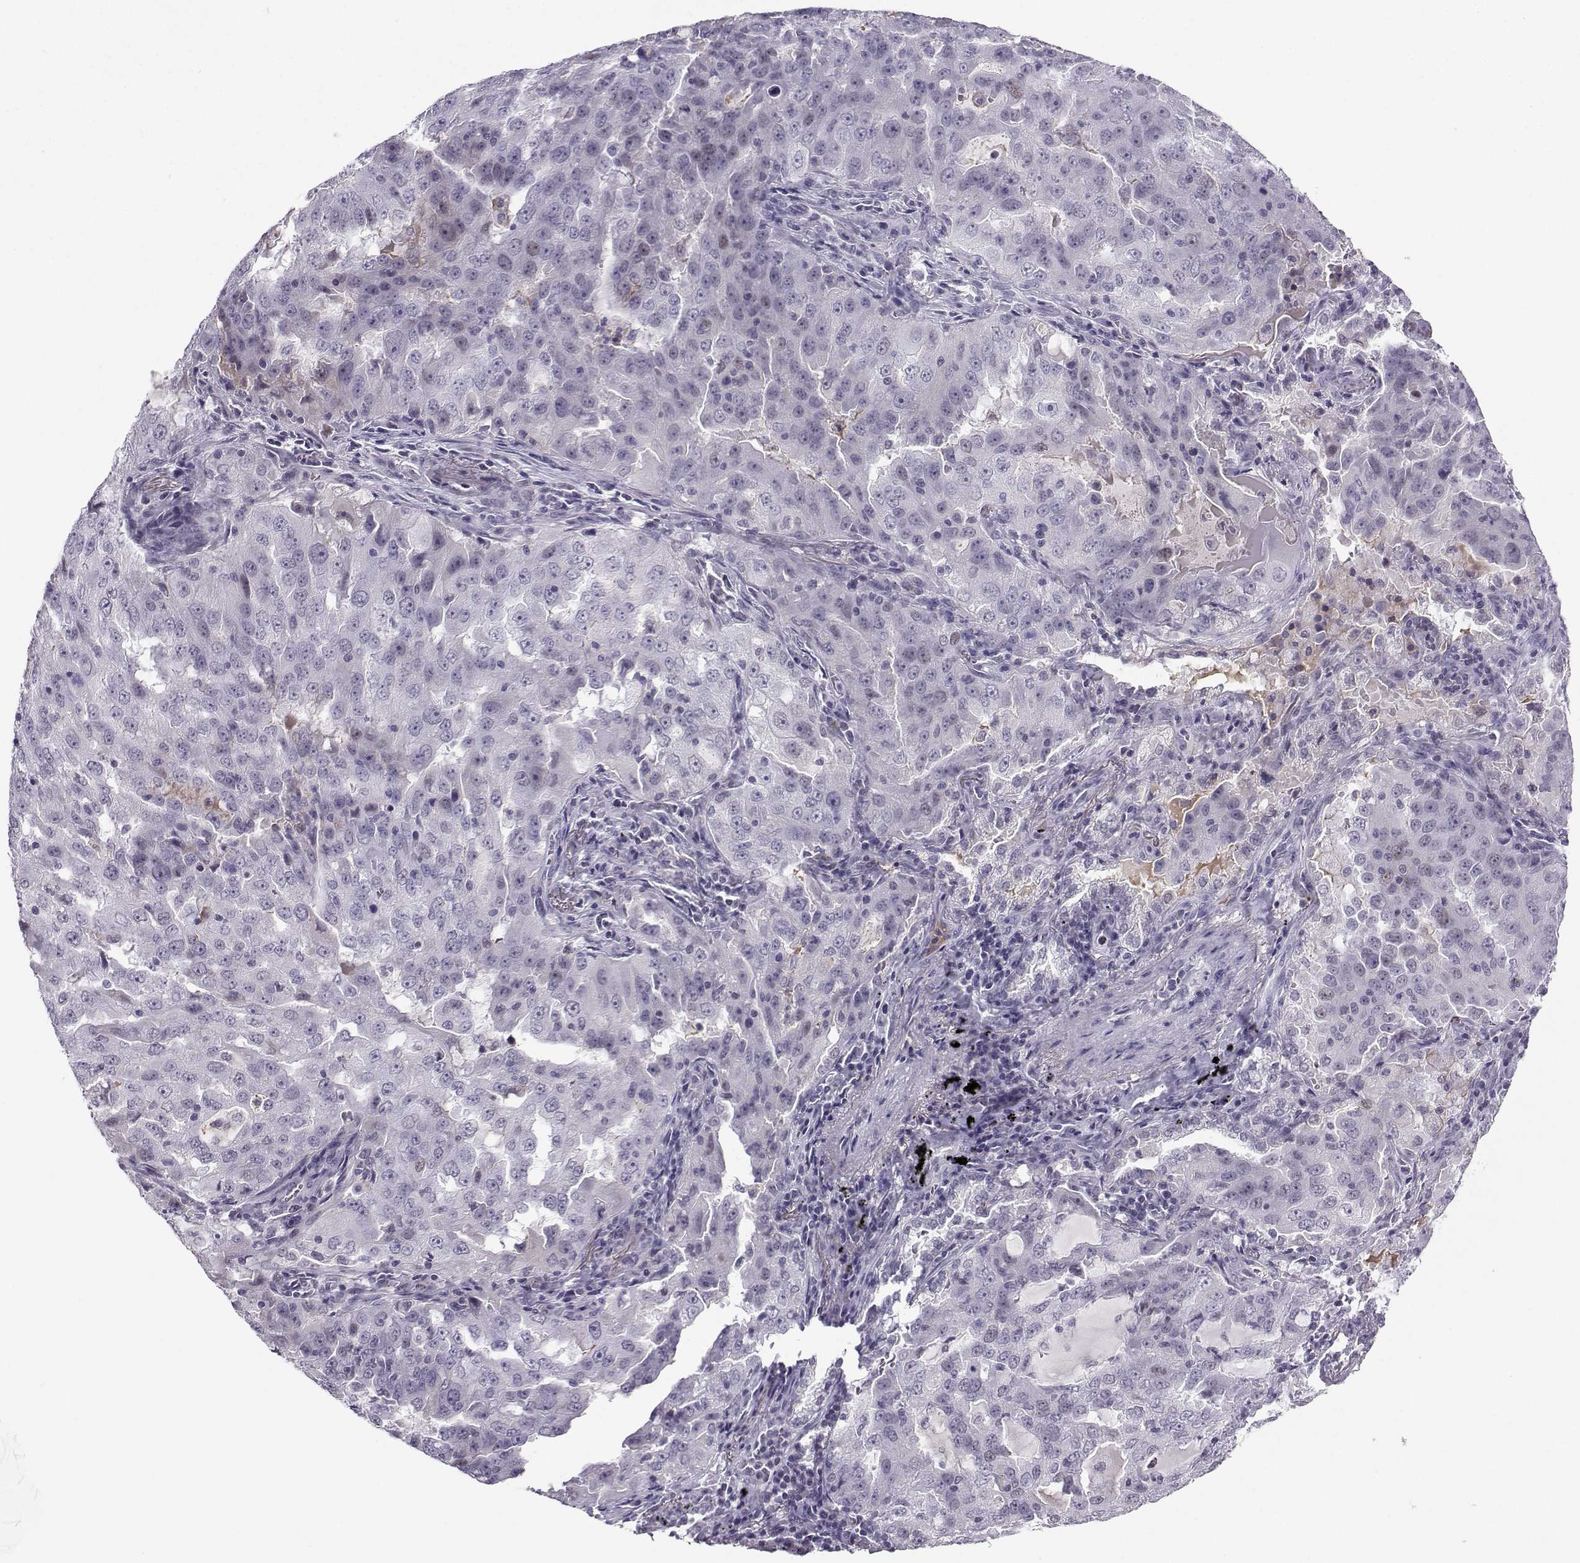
{"staining": {"intensity": "negative", "quantity": "none", "location": "none"}, "tissue": "lung cancer", "cell_type": "Tumor cells", "image_type": "cancer", "snomed": [{"axis": "morphology", "description": "Adenocarcinoma, NOS"}, {"axis": "topography", "description": "Lung"}], "caption": "The image demonstrates no significant positivity in tumor cells of adenocarcinoma (lung).", "gene": "LHX1", "patient": {"sex": "female", "age": 61}}